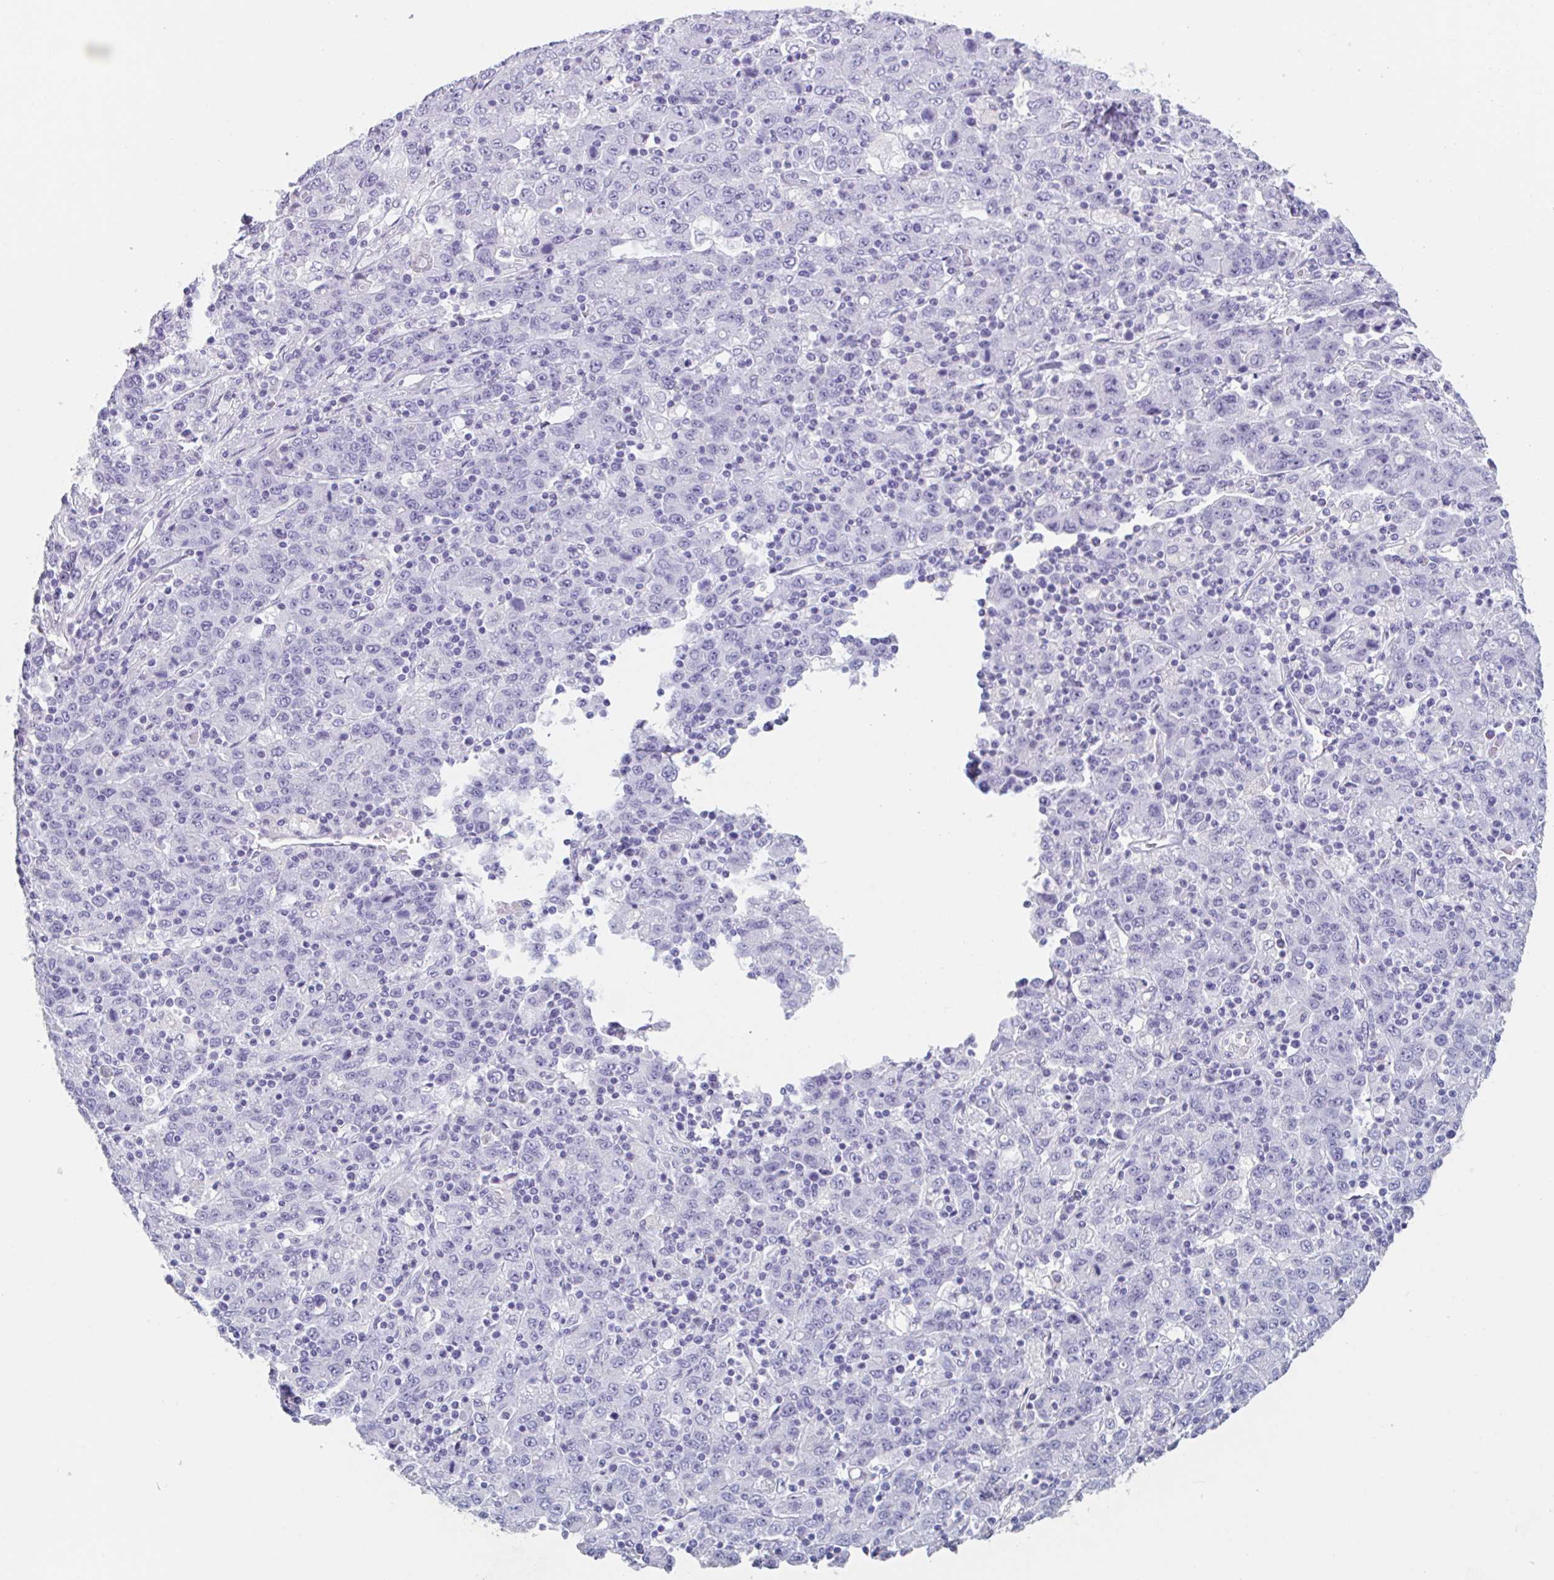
{"staining": {"intensity": "negative", "quantity": "none", "location": "none"}, "tissue": "stomach cancer", "cell_type": "Tumor cells", "image_type": "cancer", "snomed": [{"axis": "morphology", "description": "Adenocarcinoma, NOS"}, {"axis": "topography", "description": "Stomach, upper"}], "caption": "Tumor cells show no significant staining in stomach adenocarcinoma.", "gene": "EMC4", "patient": {"sex": "male", "age": 69}}